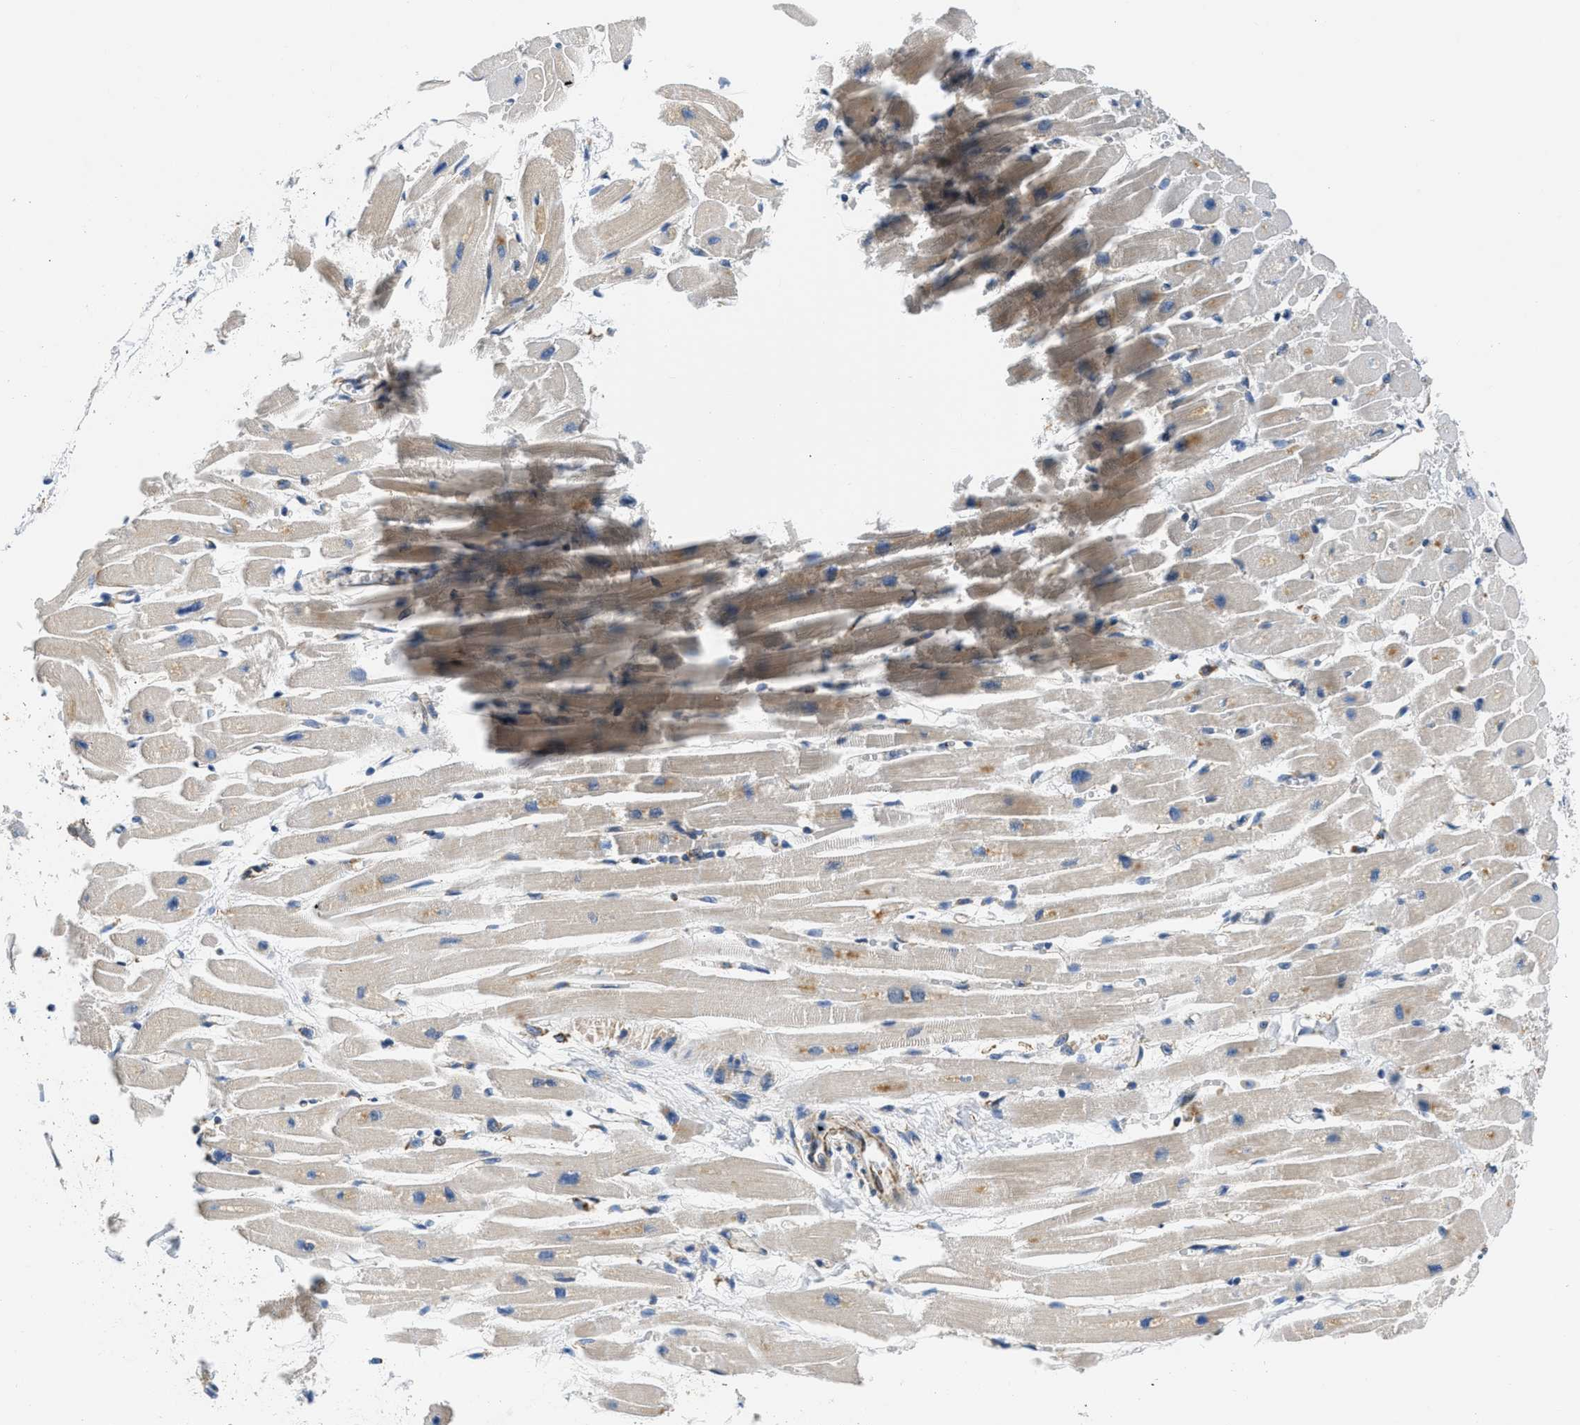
{"staining": {"intensity": "weak", "quantity": "25%-75%", "location": "cytoplasmic/membranous"}, "tissue": "heart muscle", "cell_type": "Cardiomyocytes", "image_type": "normal", "snomed": [{"axis": "morphology", "description": "Normal tissue, NOS"}, {"axis": "topography", "description": "Heart"}], "caption": "High-power microscopy captured an immunohistochemistry (IHC) image of normal heart muscle, revealing weak cytoplasmic/membranous positivity in about 25%-75% of cardiomyocytes. (DAB (3,3'-diaminobenzidine) IHC with brightfield microscopy, high magnification).", "gene": "CAMKK2", "patient": {"sex": "female", "age": 54}}